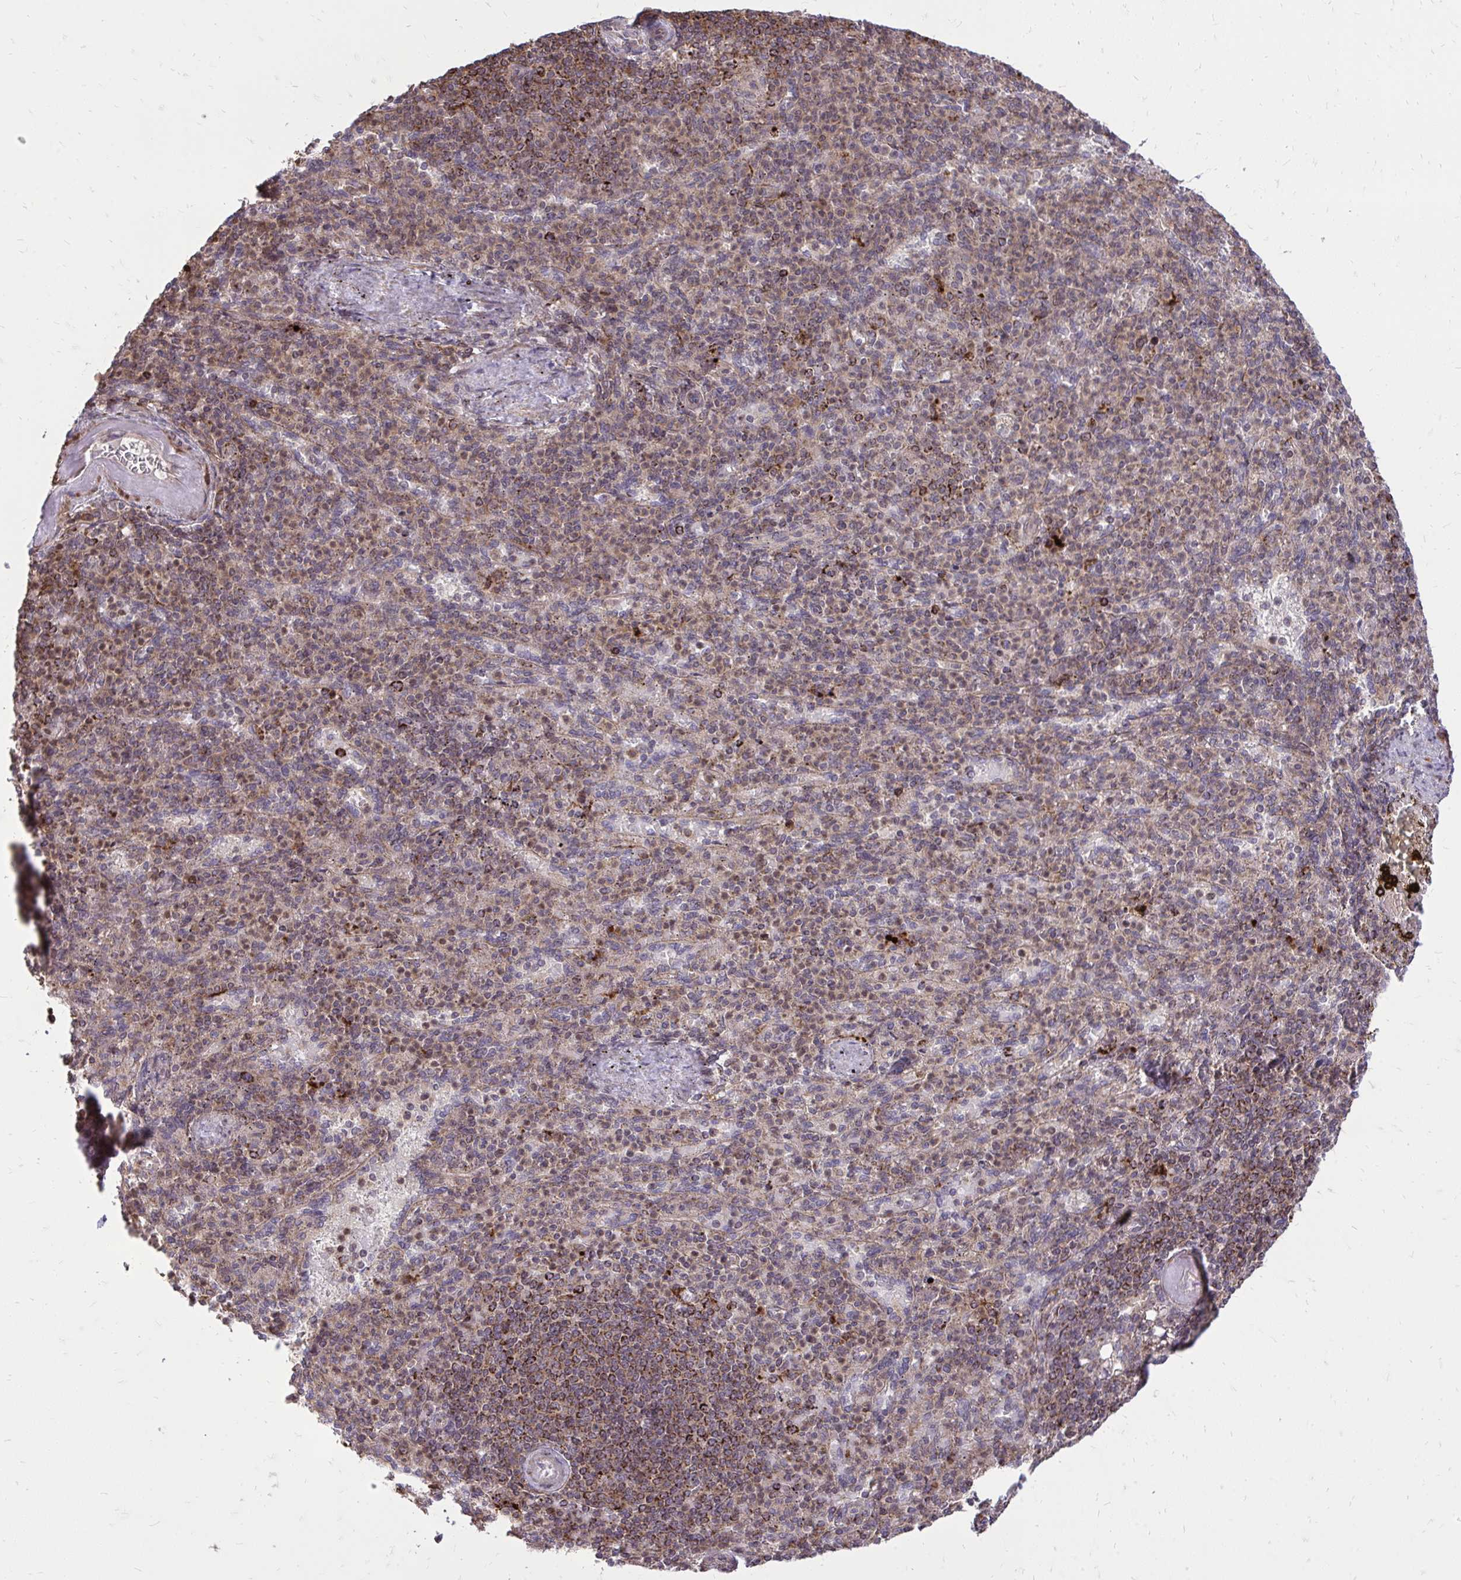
{"staining": {"intensity": "moderate", "quantity": "25%-75%", "location": "cytoplasmic/membranous"}, "tissue": "spleen", "cell_type": "Cells in red pulp", "image_type": "normal", "snomed": [{"axis": "morphology", "description": "Normal tissue, NOS"}, {"axis": "topography", "description": "Spleen"}], "caption": "Immunohistochemical staining of benign human spleen exhibits moderate cytoplasmic/membranous protein expression in about 25%-75% of cells in red pulp.", "gene": "SLC7A5", "patient": {"sex": "female", "age": 74}}